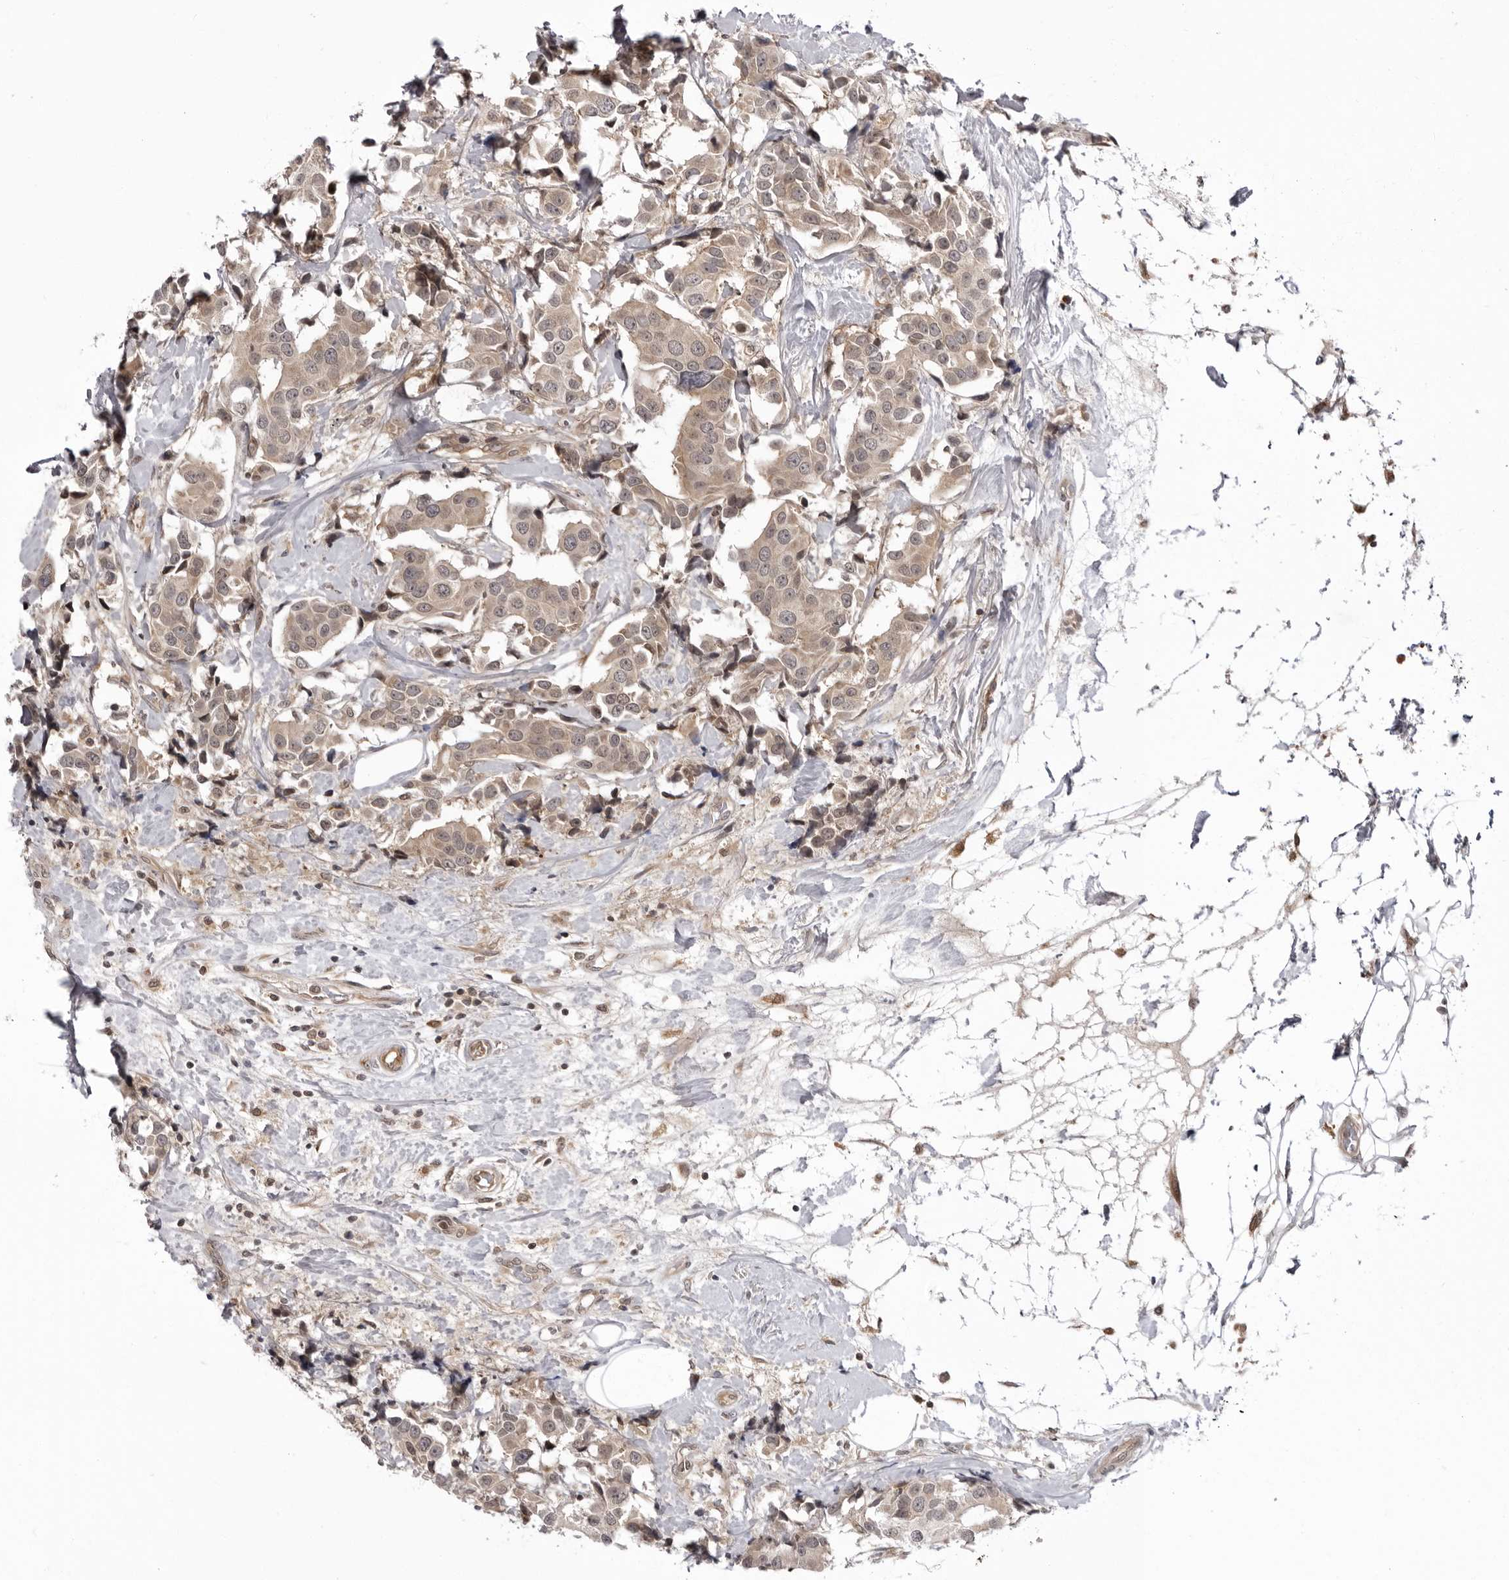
{"staining": {"intensity": "weak", "quantity": ">75%", "location": "cytoplasmic/membranous"}, "tissue": "breast cancer", "cell_type": "Tumor cells", "image_type": "cancer", "snomed": [{"axis": "morphology", "description": "Normal tissue, NOS"}, {"axis": "morphology", "description": "Duct carcinoma"}, {"axis": "topography", "description": "Breast"}], "caption": "Human infiltrating ductal carcinoma (breast) stained for a protein (brown) demonstrates weak cytoplasmic/membranous positive staining in about >75% of tumor cells.", "gene": "USP43", "patient": {"sex": "female", "age": 39}}